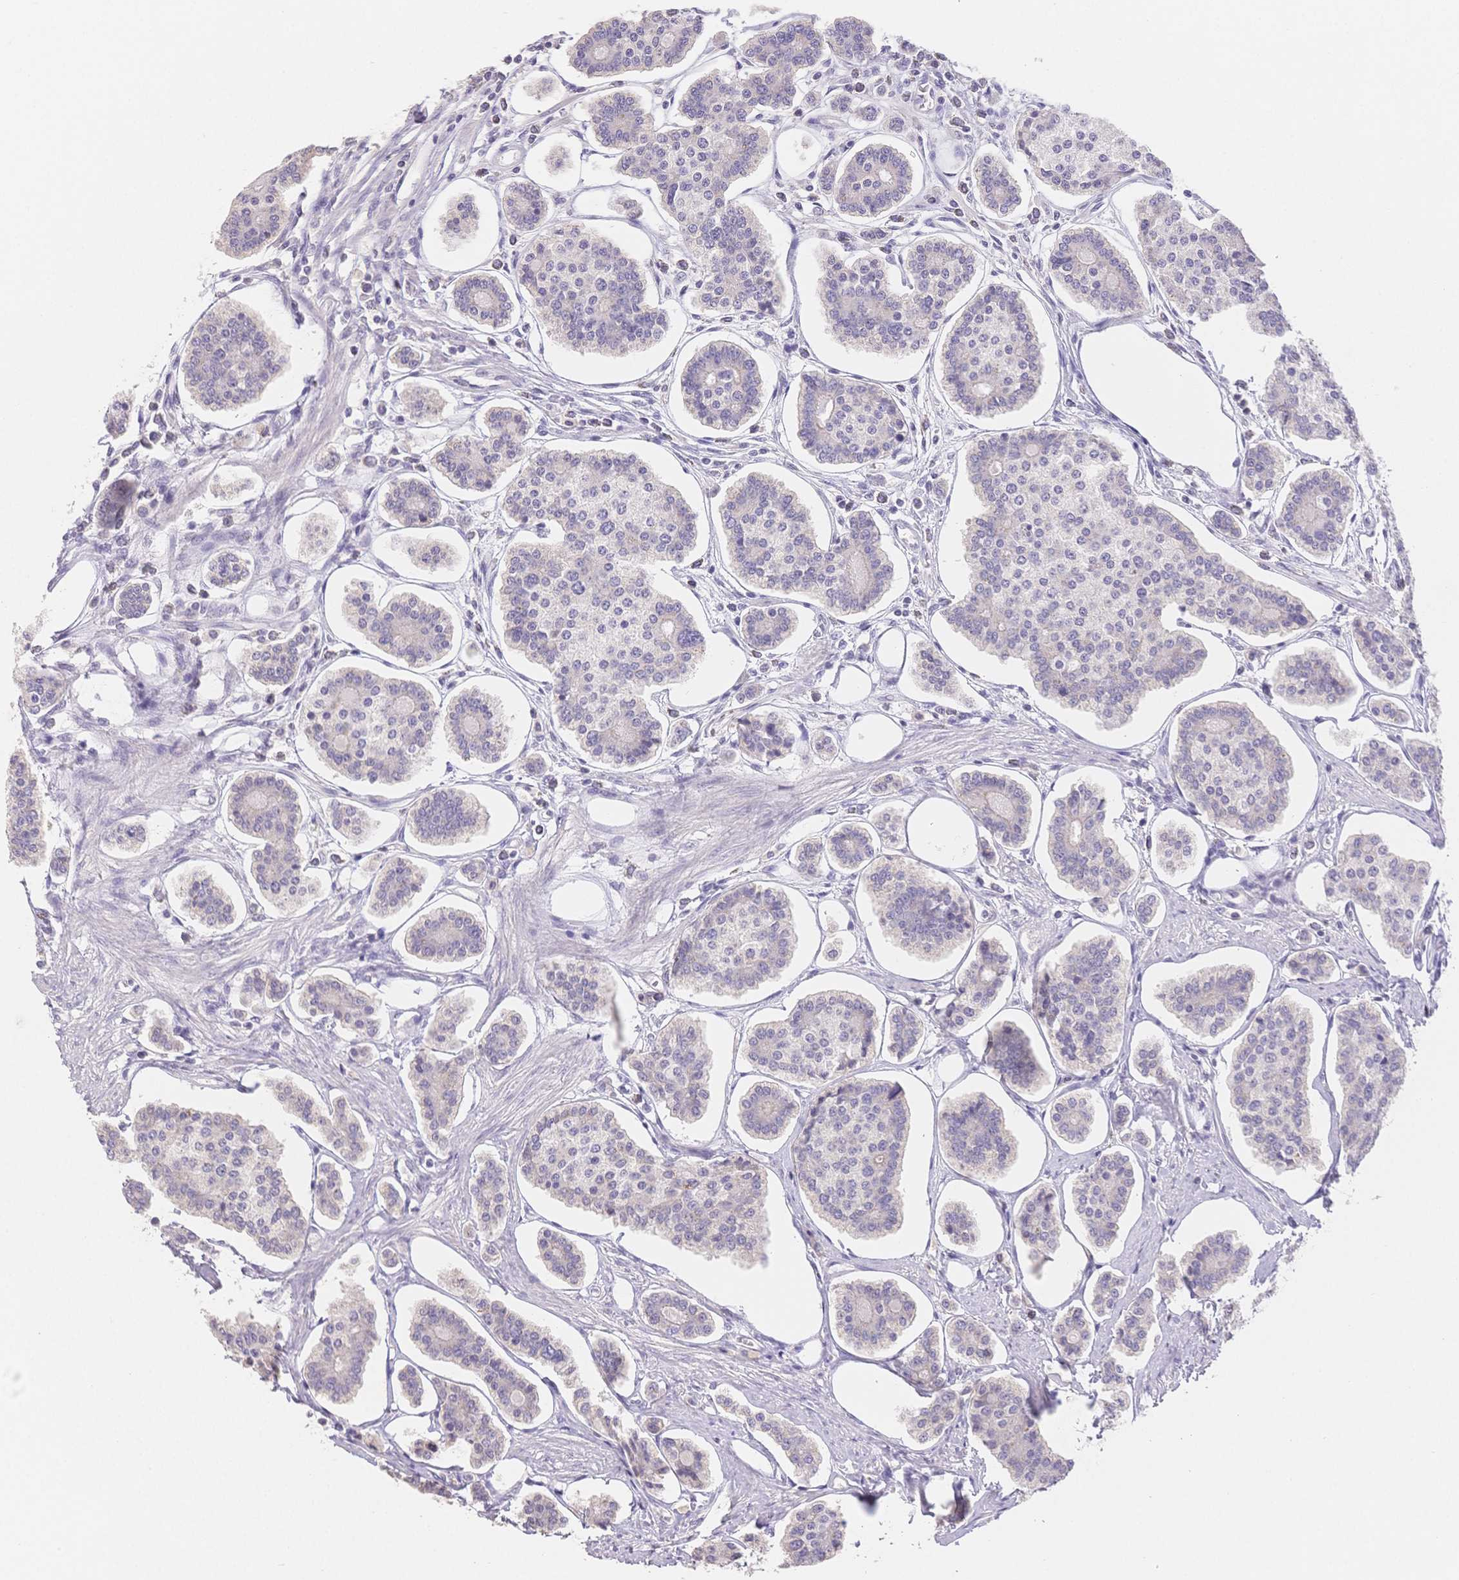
{"staining": {"intensity": "negative", "quantity": "none", "location": "none"}, "tissue": "carcinoid", "cell_type": "Tumor cells", "image_type": "cancer", "snomed": [{"axis": "morphology", "description": "Carcinoid, malignant, NOS"}, {"axis": "topography", "description": "Small intestine"}], "caption": "A high-resolution micrograph shows IHC staining of carcinoid, which reveals no significant positivity in tumor cells.", "gene": "SUV39H2", "patient": {"sex": "female", "age": 65}}